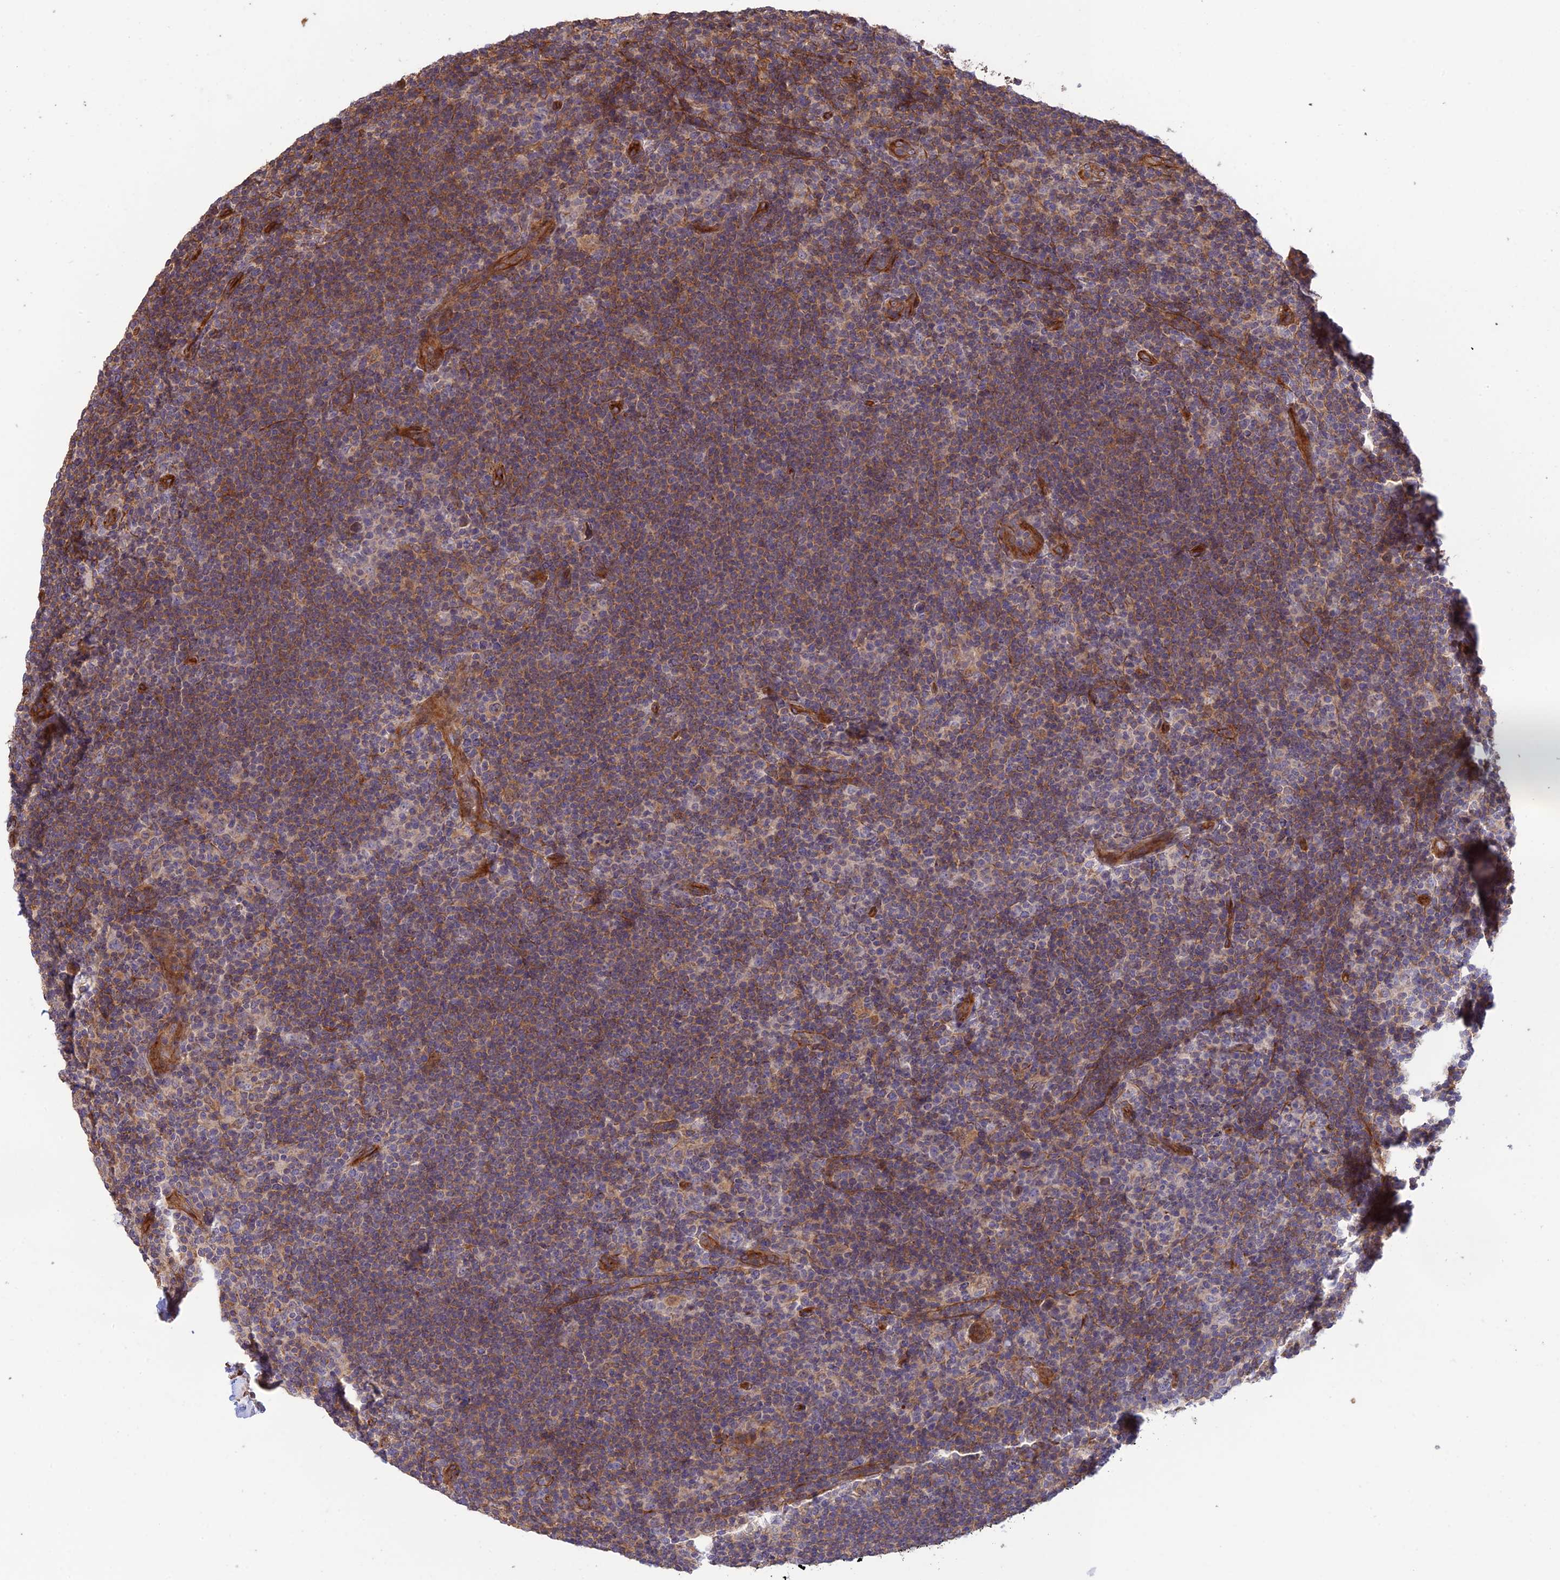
{"staining": {"intensity": "negative", "quantity": "none", "location": "none"}, "tissue": "lymphoma", "cell_type": "Tumor cells", "image_type": "cancer", "snomed": [{"axis": "morphology", "description": "Hodgkin's disease, NOS"}, {"axis": "topography", "description": "Lymph node"}], "caption": "An image of human lymphoma is negative for staining in tumor cells.", "gene": "HOMER2", "patient": {"sex": "female", "age": 57}}